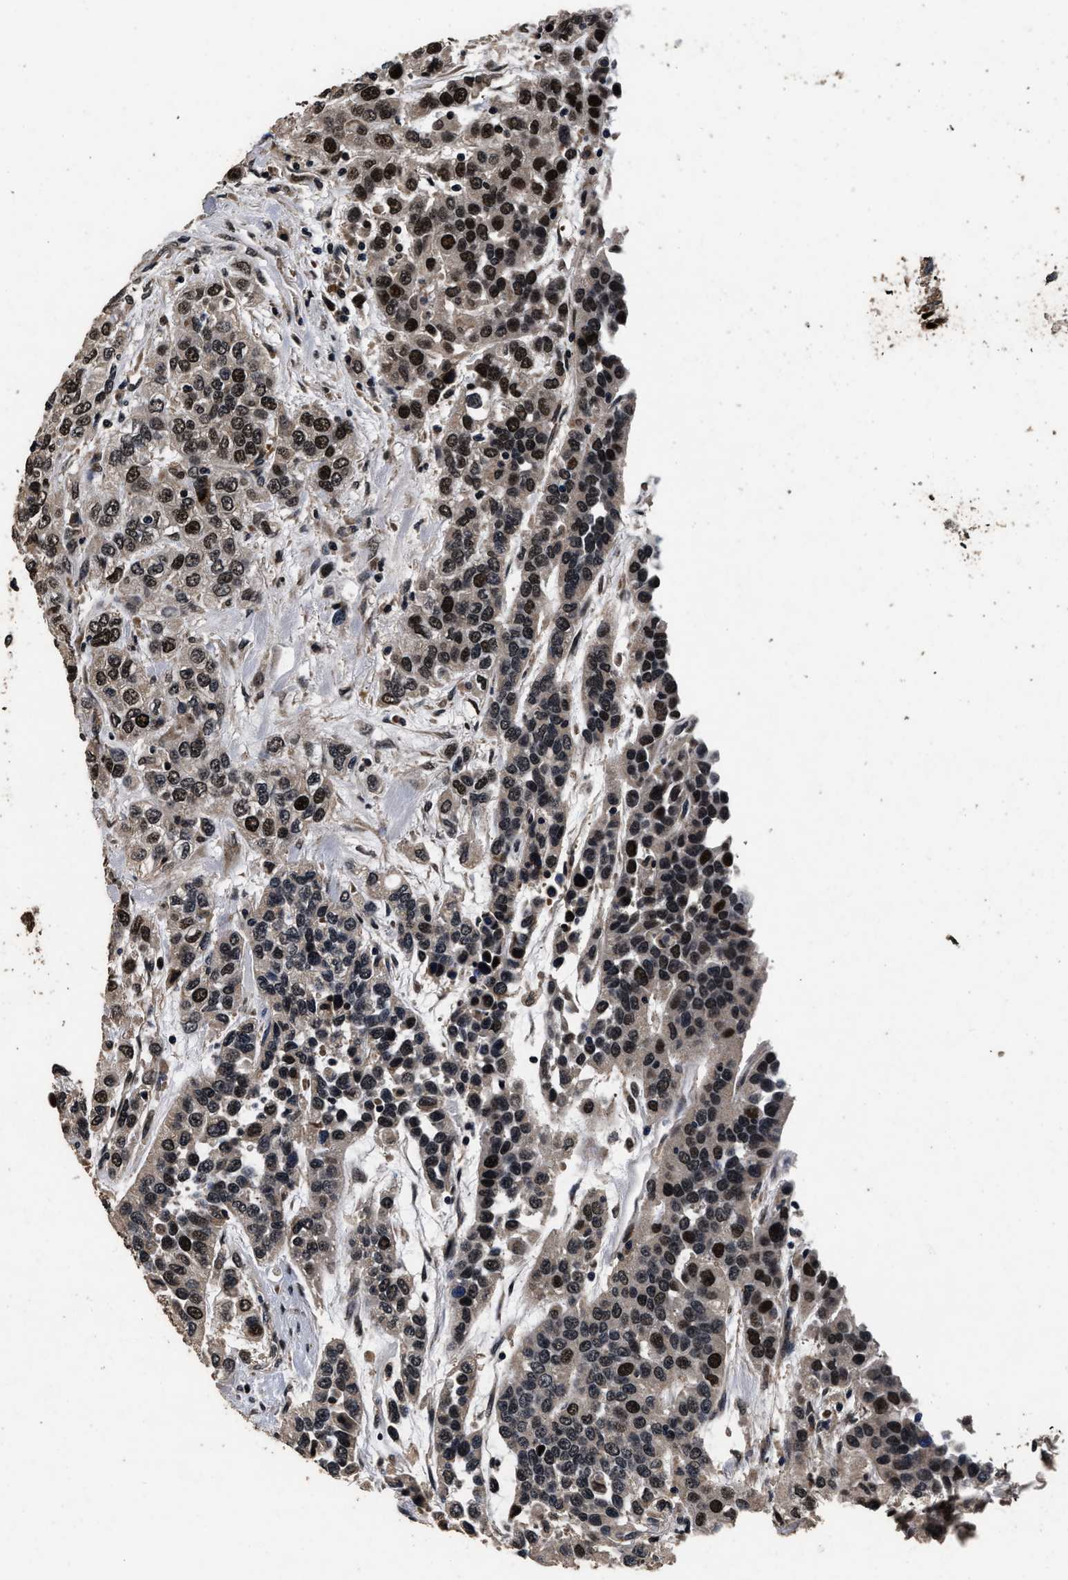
{"staining": {"intensity": "strong", "quantity": "25%-75%", "location": "nuclear"}, "tissue": "urothelial cancer", "cell_type": "Tumor cells", "image_type": "cancer", "snomed": [{"axis": "morphology", "description": "Urothelial carcinoma, High grade"}, {"axis": "topography", "description": "Urinary bladder"}], "caption": "Brown immunohistochemical staining in human urothelial cancer displays strong nuclear staining in about 25%-75% of tumor cells.", "gene": "CSTF1", "patient": {"sex": "female", "age": 80}}